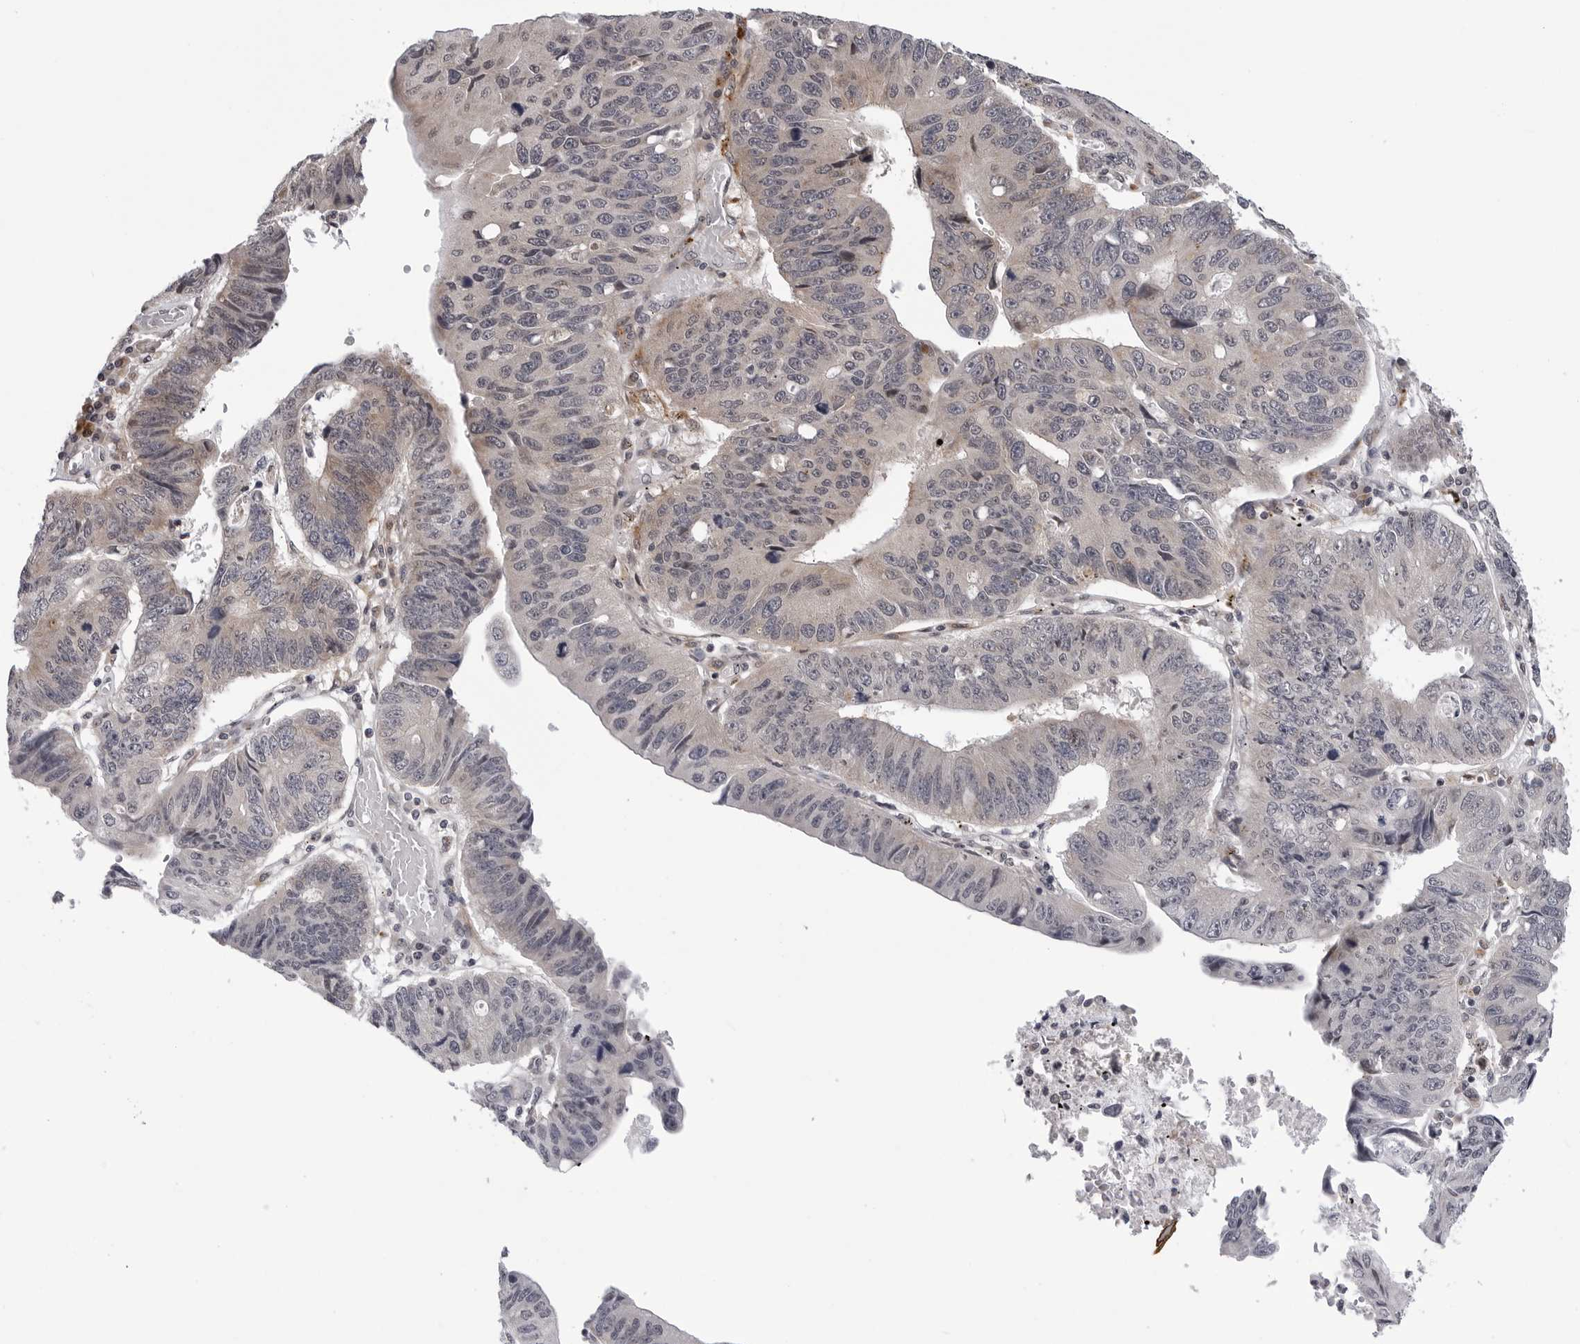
{"staining": {"intensity": "weak", "quantity": "<25%", "location": "cytoplasmic/membranous"}, "tissue": "stomach cancer", "cell_type": "Tumor cells", "image_type": "cancer", "snomed": [{"axis": "morphology", "description": "Adenocarcinoma, NOS"}, {"axis": "topography", "description": "Stomach"}], "caption": "Tumor cells are negative for brown protein staining in adenocarcinoma (stomach).", "gene": "KIAA1614", "patient": {"sex": "male", "age": 59}}